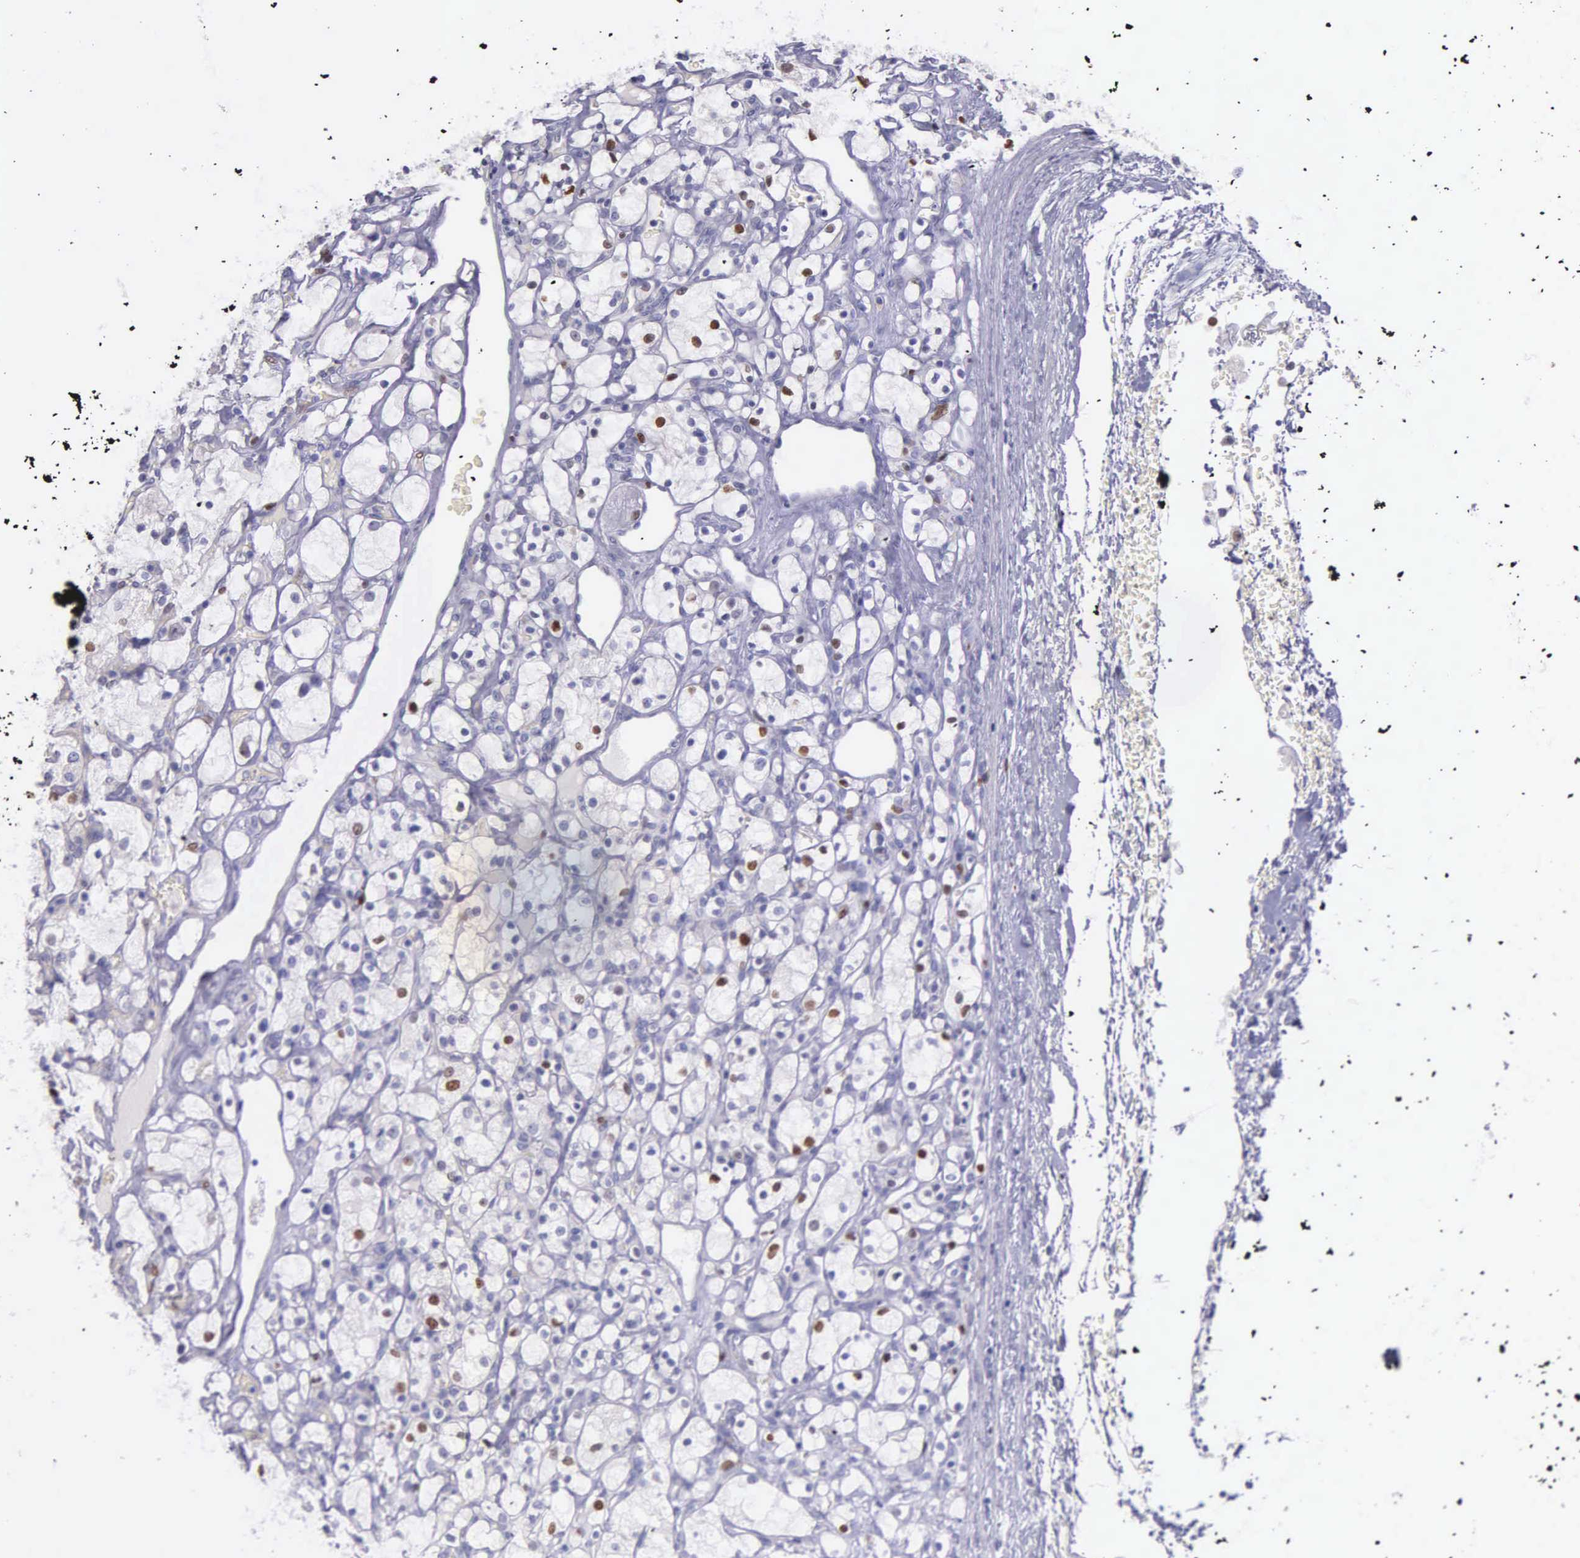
{"staining": {"intensity": "strong", "quantity": "<25%", "location": "nuclear"}, "tissue": "renal cancer", "cell_type": "Tumor cells", "image_type": "cancer", "snomed": [{"axis": "morphology", "description": "Adenocarcinoma, NOS"}, {"axis": "topography", "description": "Kidney"}], "caption": "High-power microscopy captured an IHC micrograph of renal adenocarcinoma, revealing strong nuclear staining in about <25% of tumor cells.", "gene": "MCM5", "patient": {"sex": "female", "age": 83}}